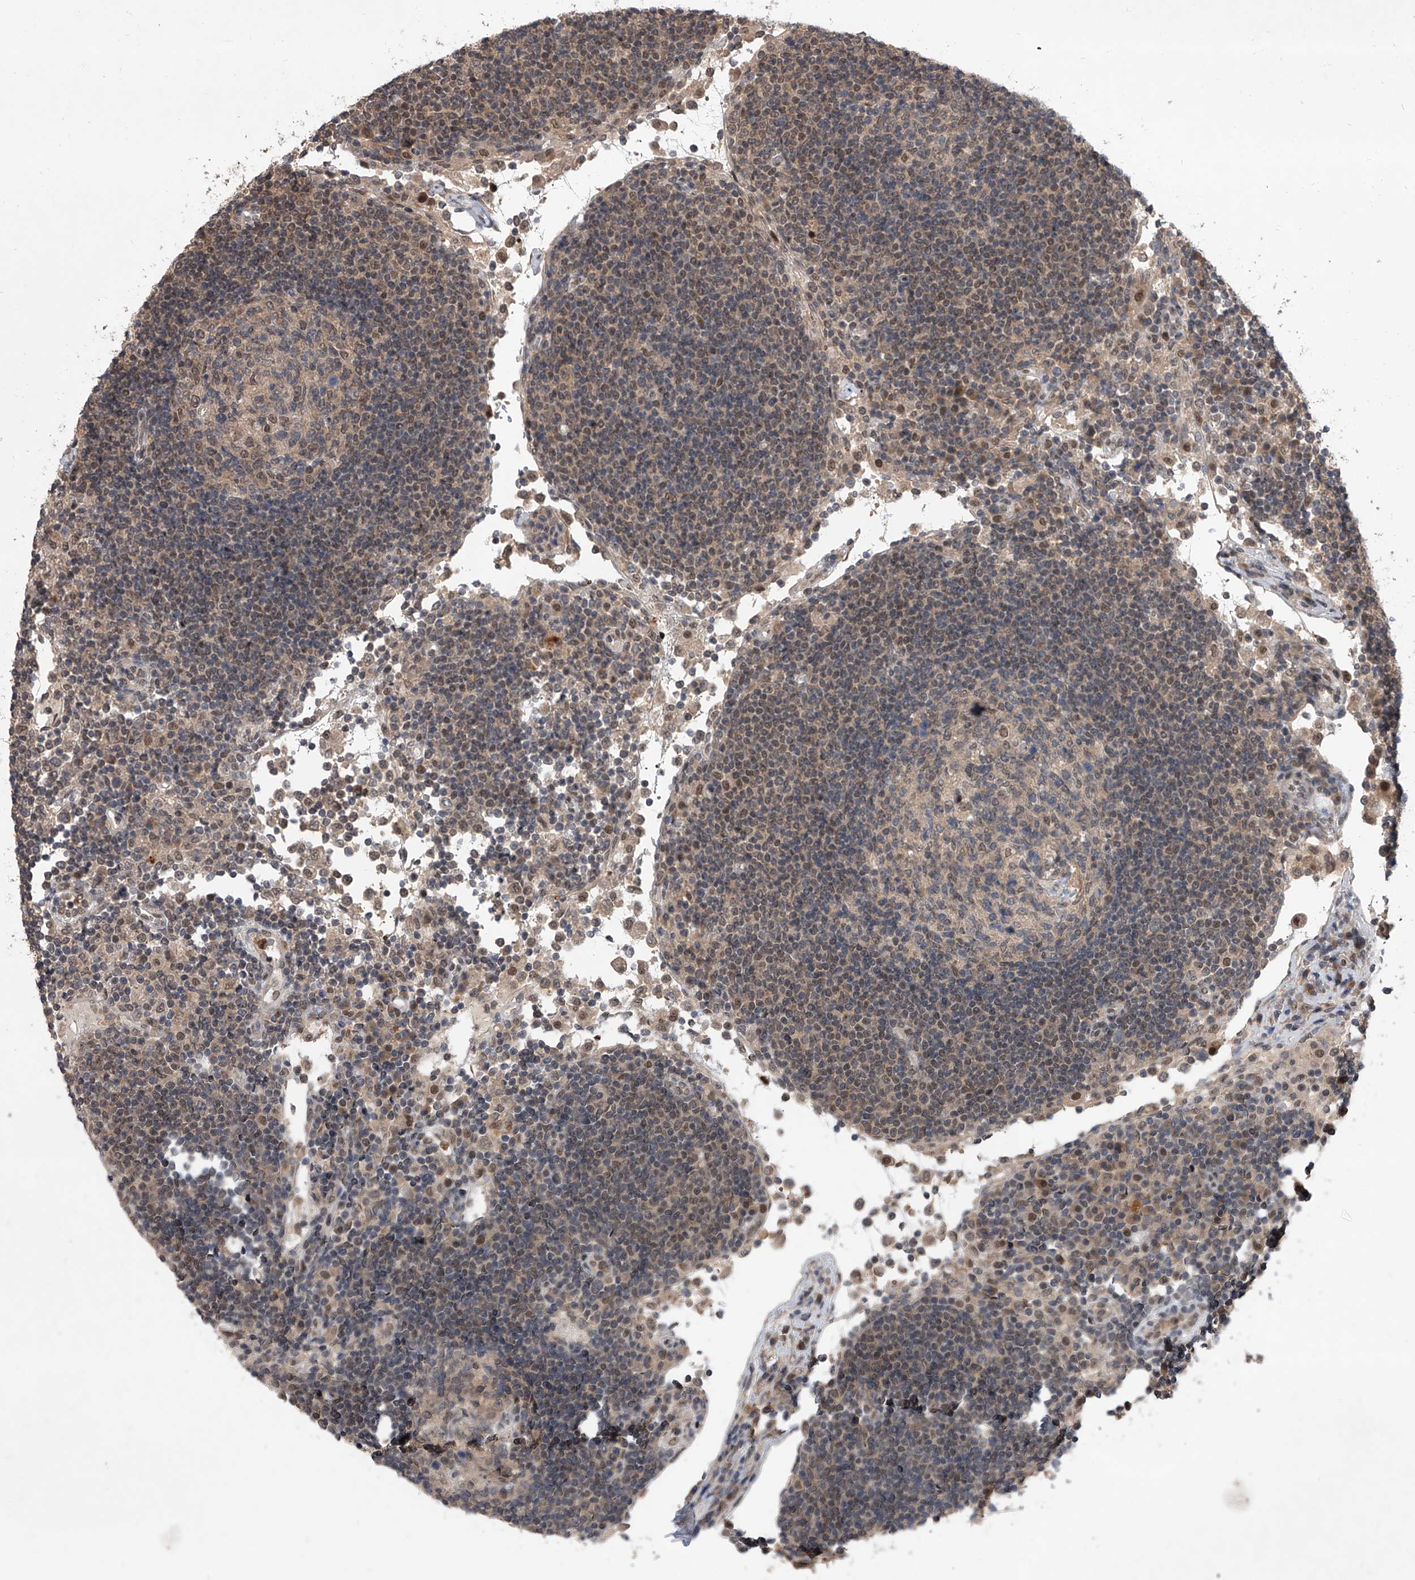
{"staining": {"intensity": "weak", "quantity": "<25%", "location": "cytoplasmic/membranous,nuclear"}, "tissue": "lymph node", "cell_type": "Germinal center cells", "image_type": "normal", "snomed": [{"axis": "morphology", "description": "Normal tissue, NOS"}, {"axis": "topography", "description": "Lymph node"}], "caption": "Human lymph node stained for a protein using IHC exhibits no staining in germinal center cells.", "gene": "BHLHE23", "patient": {"sex": "female", "age": 53}}